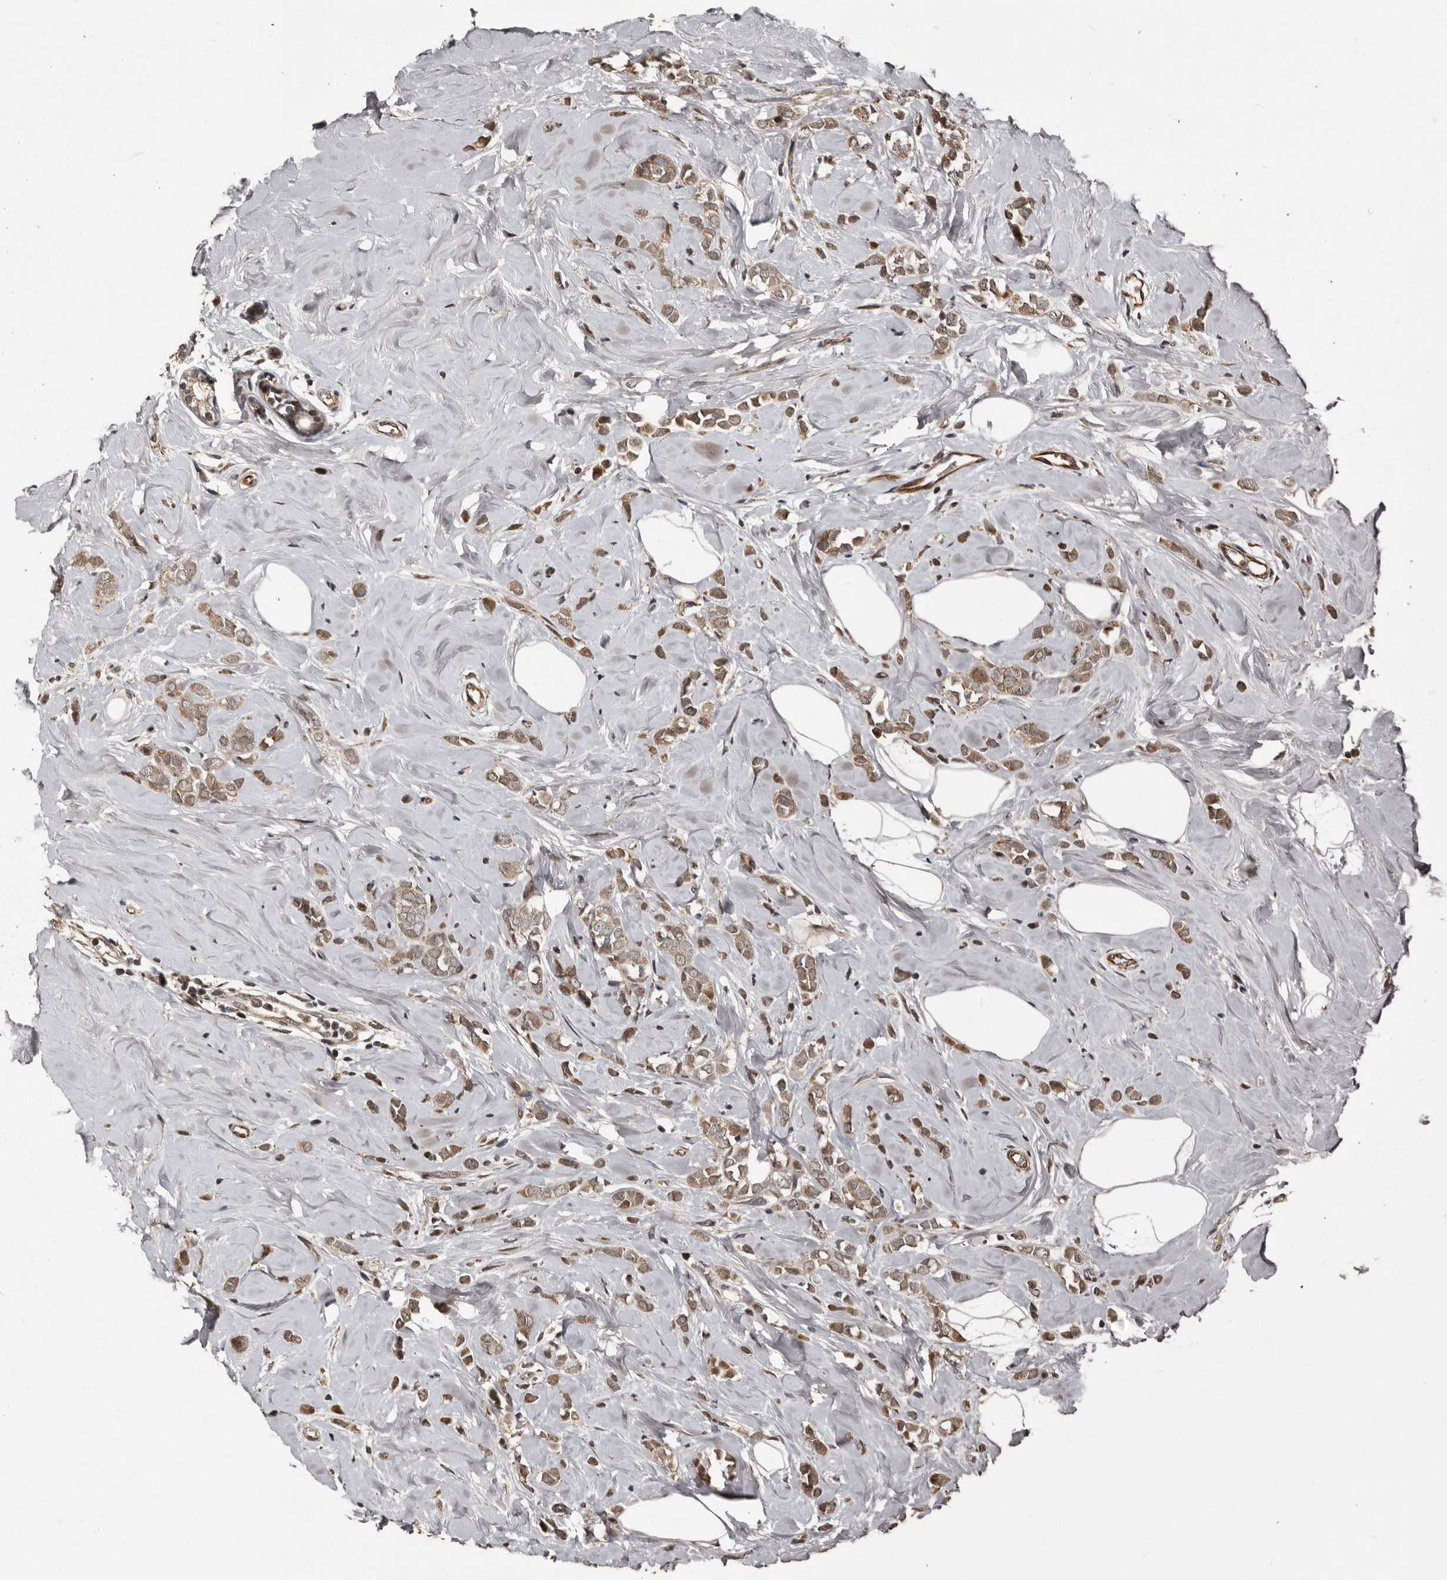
{"staining": {"intensity": "weak", "quantity": ">75%", "location": "cytoplasmic/membranous"}, "tissue": "breast cancer", "cell_type": "Tumor cells", "image_type": "cancer", "snomed": [{"axis": "morphology", "description": "Lobular carcinoma"}, {"axis": "topography", "description": "Breast"}], "caption": "Immunohistochemical staining of breast cancer exhibits weak cytoplasmic/membranous protein staining in approximately >75% of tumor cells.", "gene": "SERTAD4", "patient": {"sex": "female", "age": 47}}